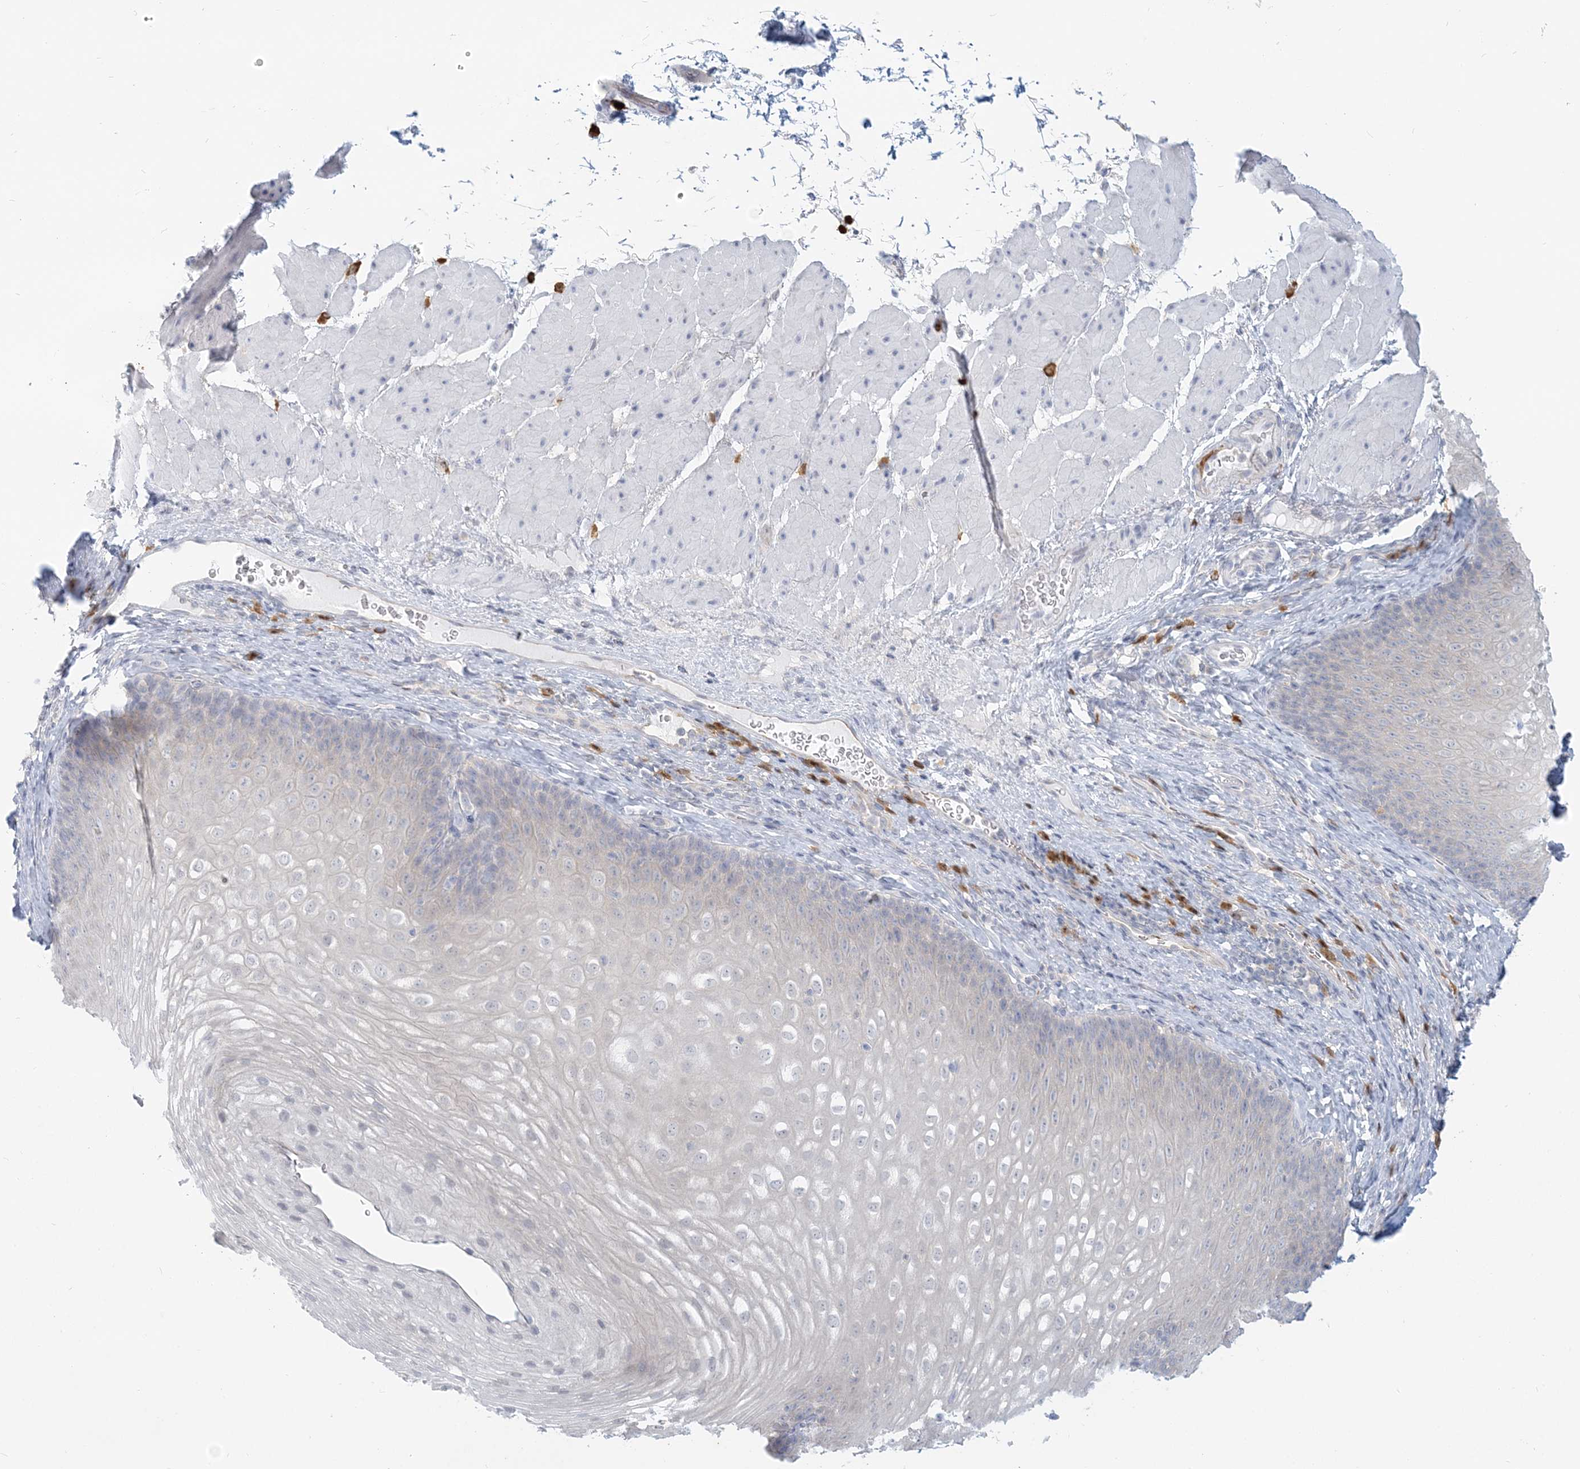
{"staining": {"intensity": "negative", "quantity": "none", "location": "none"}, "tissue": "esophagus", "cell_type": "Squamous epithelial cells", "image_type": "normal", "snomed": [{"axis": "morphology", "description": "Normal tissue, NOS"}, {"axis": "topography", "description": "Esophagus"}], "caption": "Squamous epithelial cells show no significant protein positivity in unremarkable esophagus.", "gene": "GMPPA", "patient": {"sex": "female", "age": 66}}